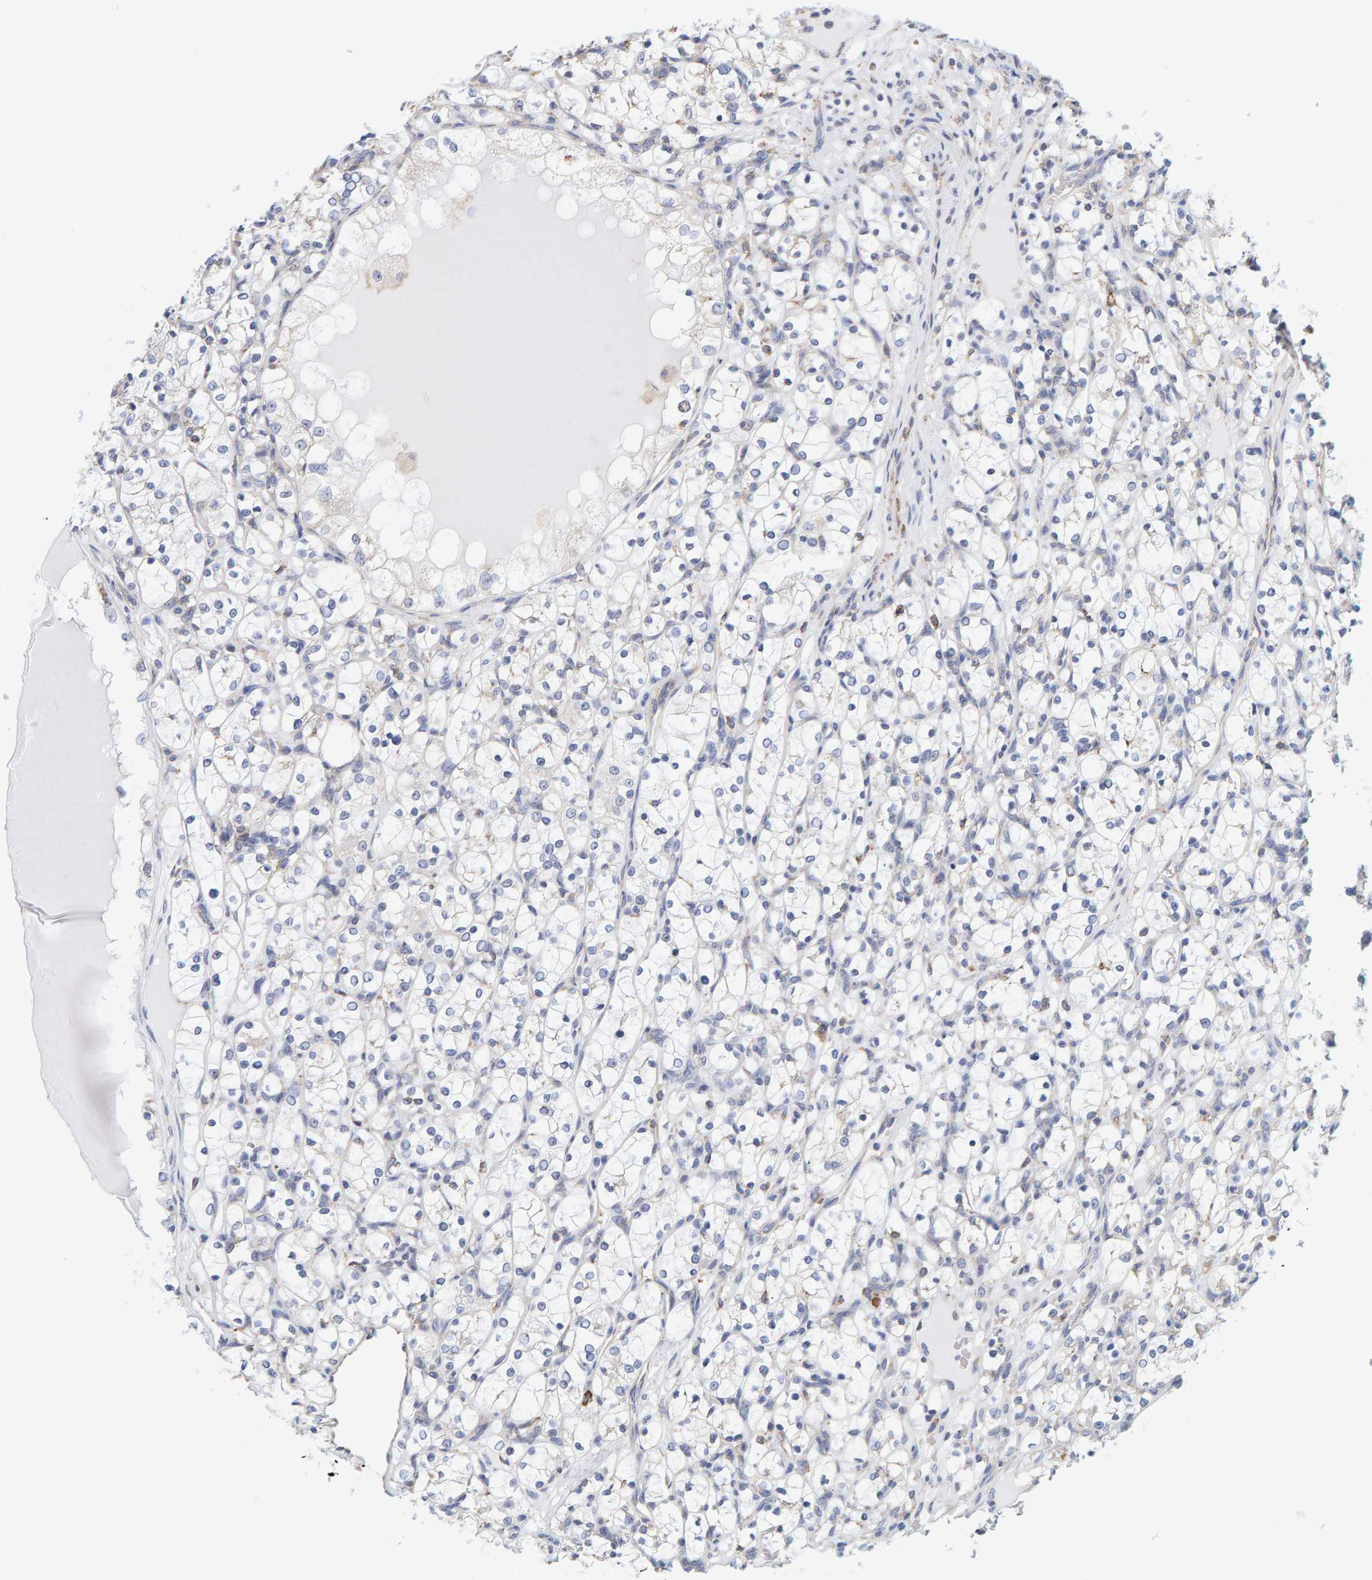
{"staining": {"intensity": "negative", "quantity": "none", "location": "none"}, "tissue": "renal cancer", "cell_type": "Tumor cells", "image_type": "cancer", "snomed": [{"axis": "morphology", "description": "Adenocarcinoma, NOS"}, {"axis": "topography", "description": "Kidney"}], "caption": "A micrograph of renal adenocarcinoma stained for a protein exhibits no brown staining in tumor cells.", "gene": "SGPL1", "patient": {"sex": "female", "age": 69}}